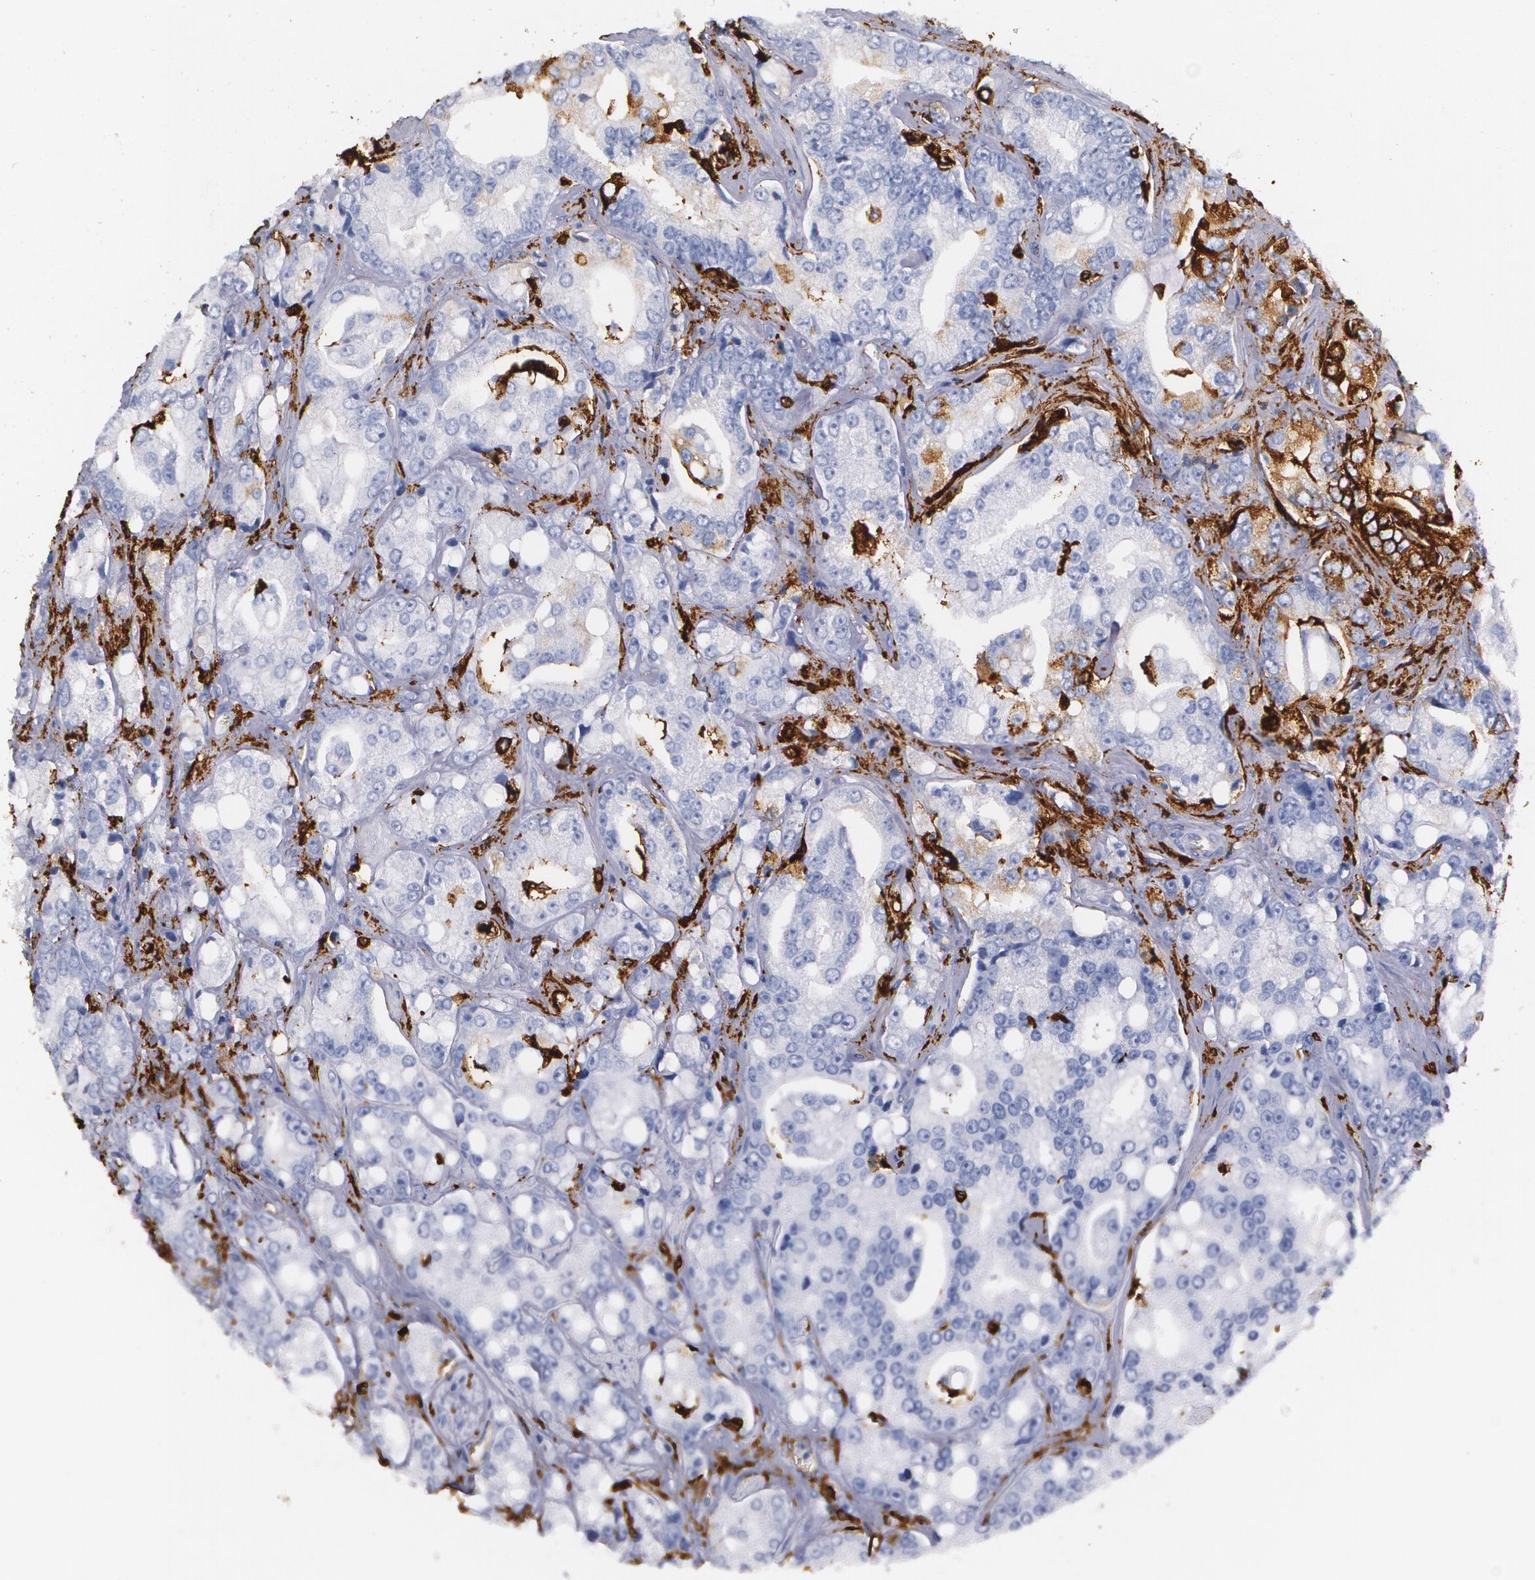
{"staining": {"intensity": "negative", "quantity": "none", "location": "none"}, "tissue": "prostate cancer", "cell_type": "Tumor cells", "image_type": "cancer", "snomed": [{"axis": "morphology", "description": "Adenocarcinoma, High grade"}, {"axis": "topography", "description": "Prostate"}], "caption": "A photomicrograph of human high-grade adenocarcinoma (prostate) is negative for staining in tumor cells. (DAB IHC visualized using brightfield microscopy, high magnification).", "gene": "HLA-DRA", "patient": {"sex": "male", "age": 67}}